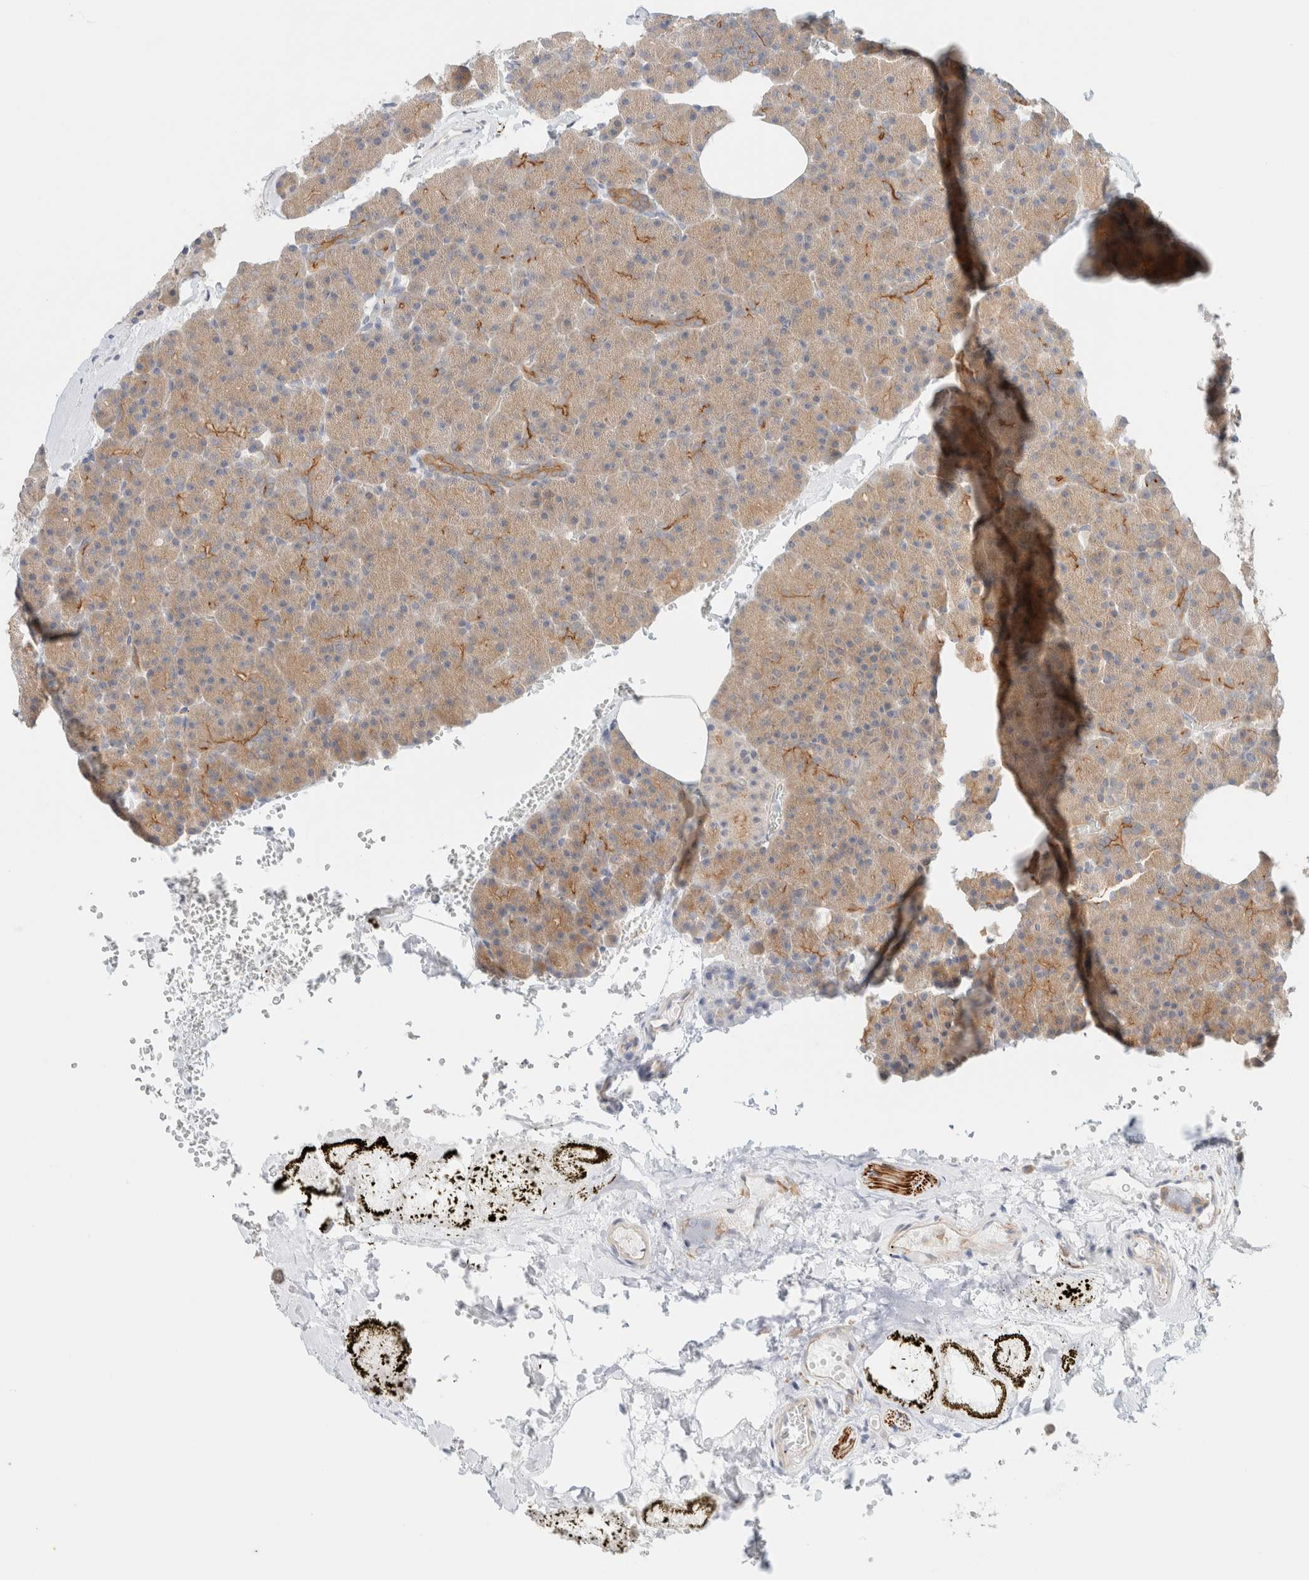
{"staining": {"intensity": "weak", "quantity": "25%-75%", "location": "cytoplasmic/membranous"}, "tissue": "pancreas", "cell_type": "Exocrine glandular cells", "image_type": "normal", "snomed": [{"axis": "morphology", "description": "Normal tissue, NOS"}, {"axis": "morphology", "description": "Carcinoid, malignant, NOS"}, {"axis": "topography", "description": "Pancreas"}], "caption": "This micrograph reveals unremarkable pancreas stained with IHC to label a protein in brown. The cytoplasmic/membranous of exocrine glandular cells show weak positivity for the protein. Nuclei are counter-stained blue.", "gene": "UNC13B", "patient": {"sex": "female", "age": 35}}